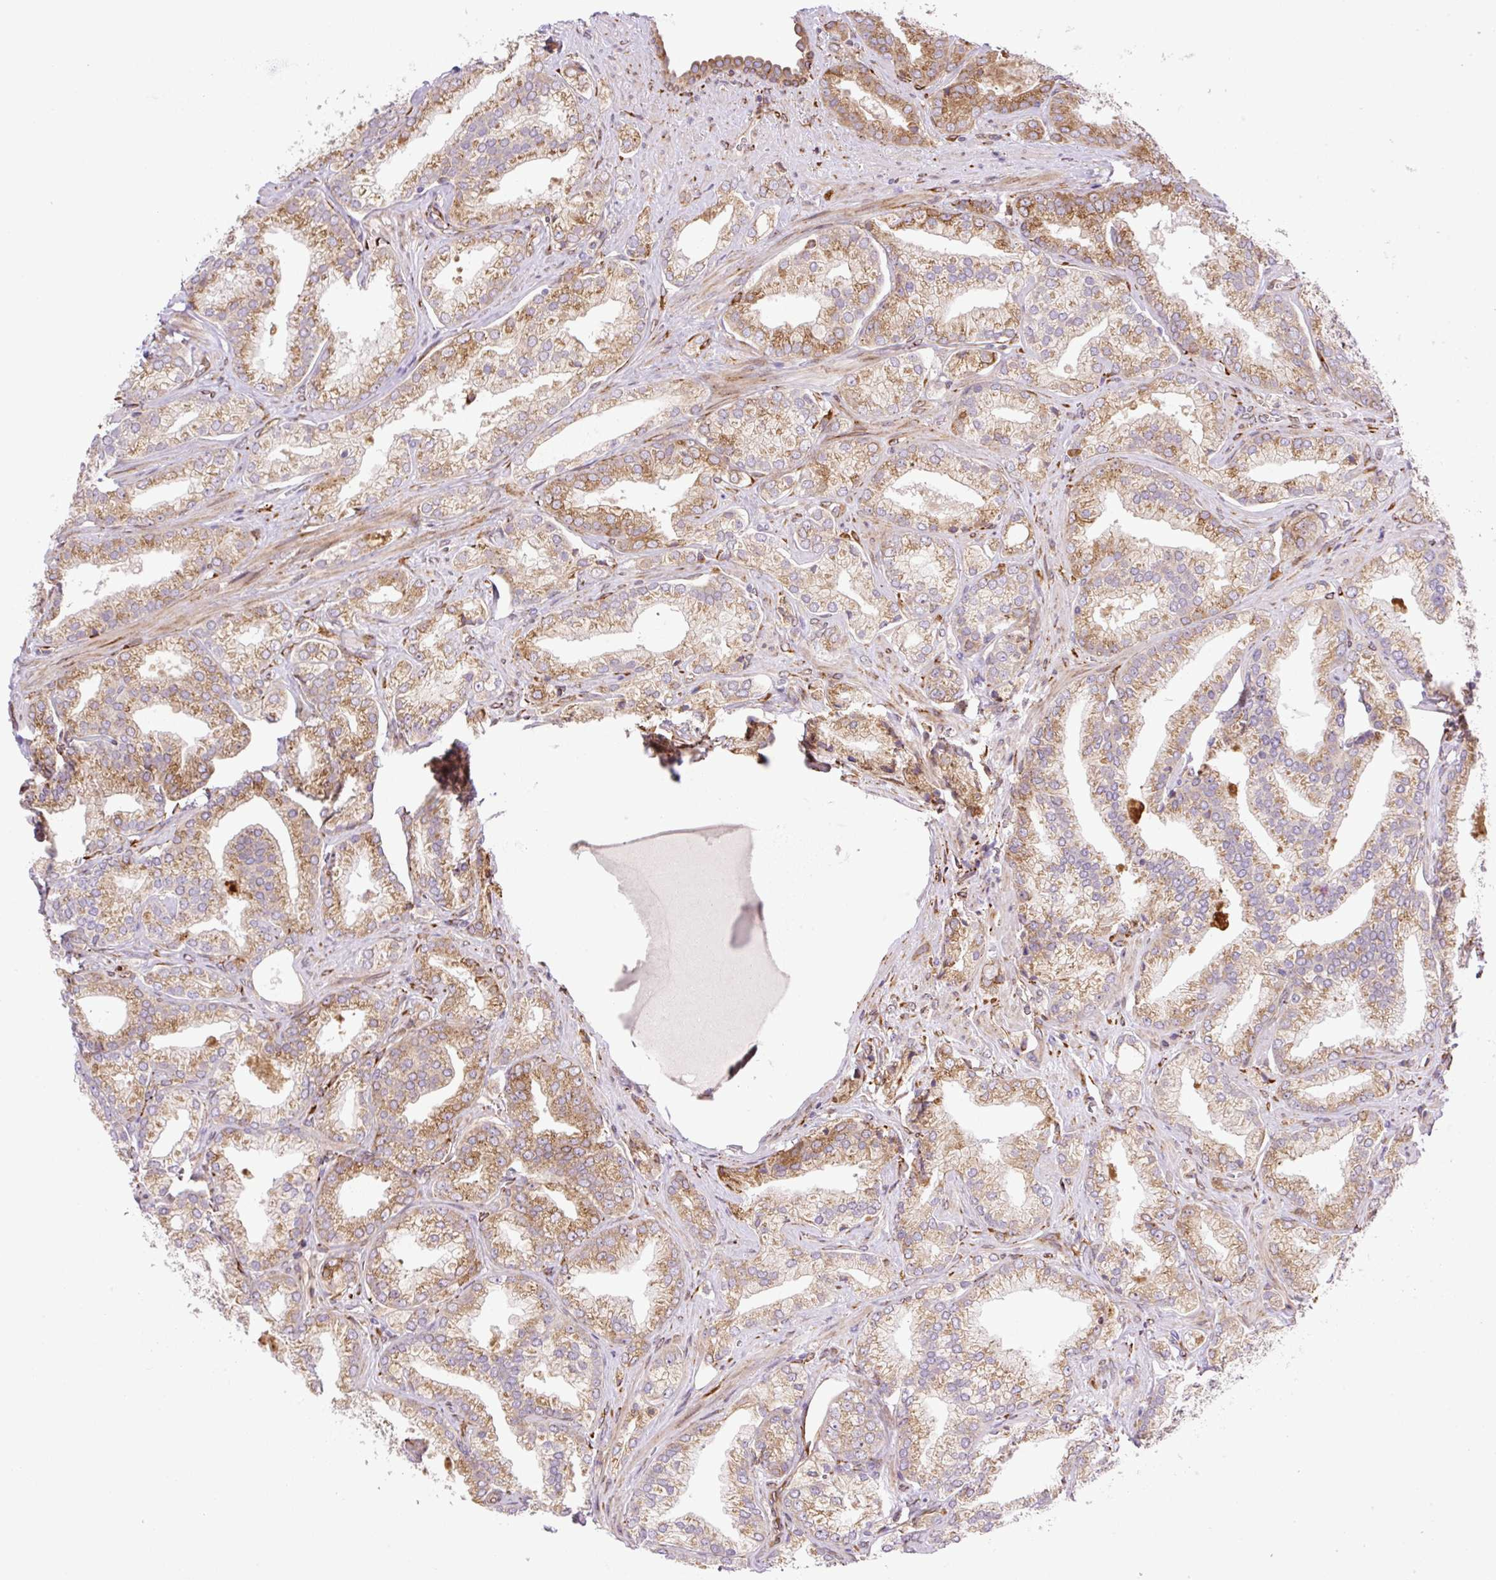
{"staining": {"intensity": "moderate", "quantity": ">75%", "location": "cytoplasmic/membranous"}, "tissue": "prostate cancer", "cell_type": "Tumor cells", "image_type": "cancer", "snomed": [{"axis": "morphology", "description": "Adenocarcinoma, High grade"}, {"axis": "topography", "description": "Prostate"}], "caption": "Prostate cancer stained with a brown dye displays moderate cytoplasmic/membranous positive staining in approximately >75% of tumor cells.", "gene": "RAB30", "patient": {"sex": "male", "age": 68}}